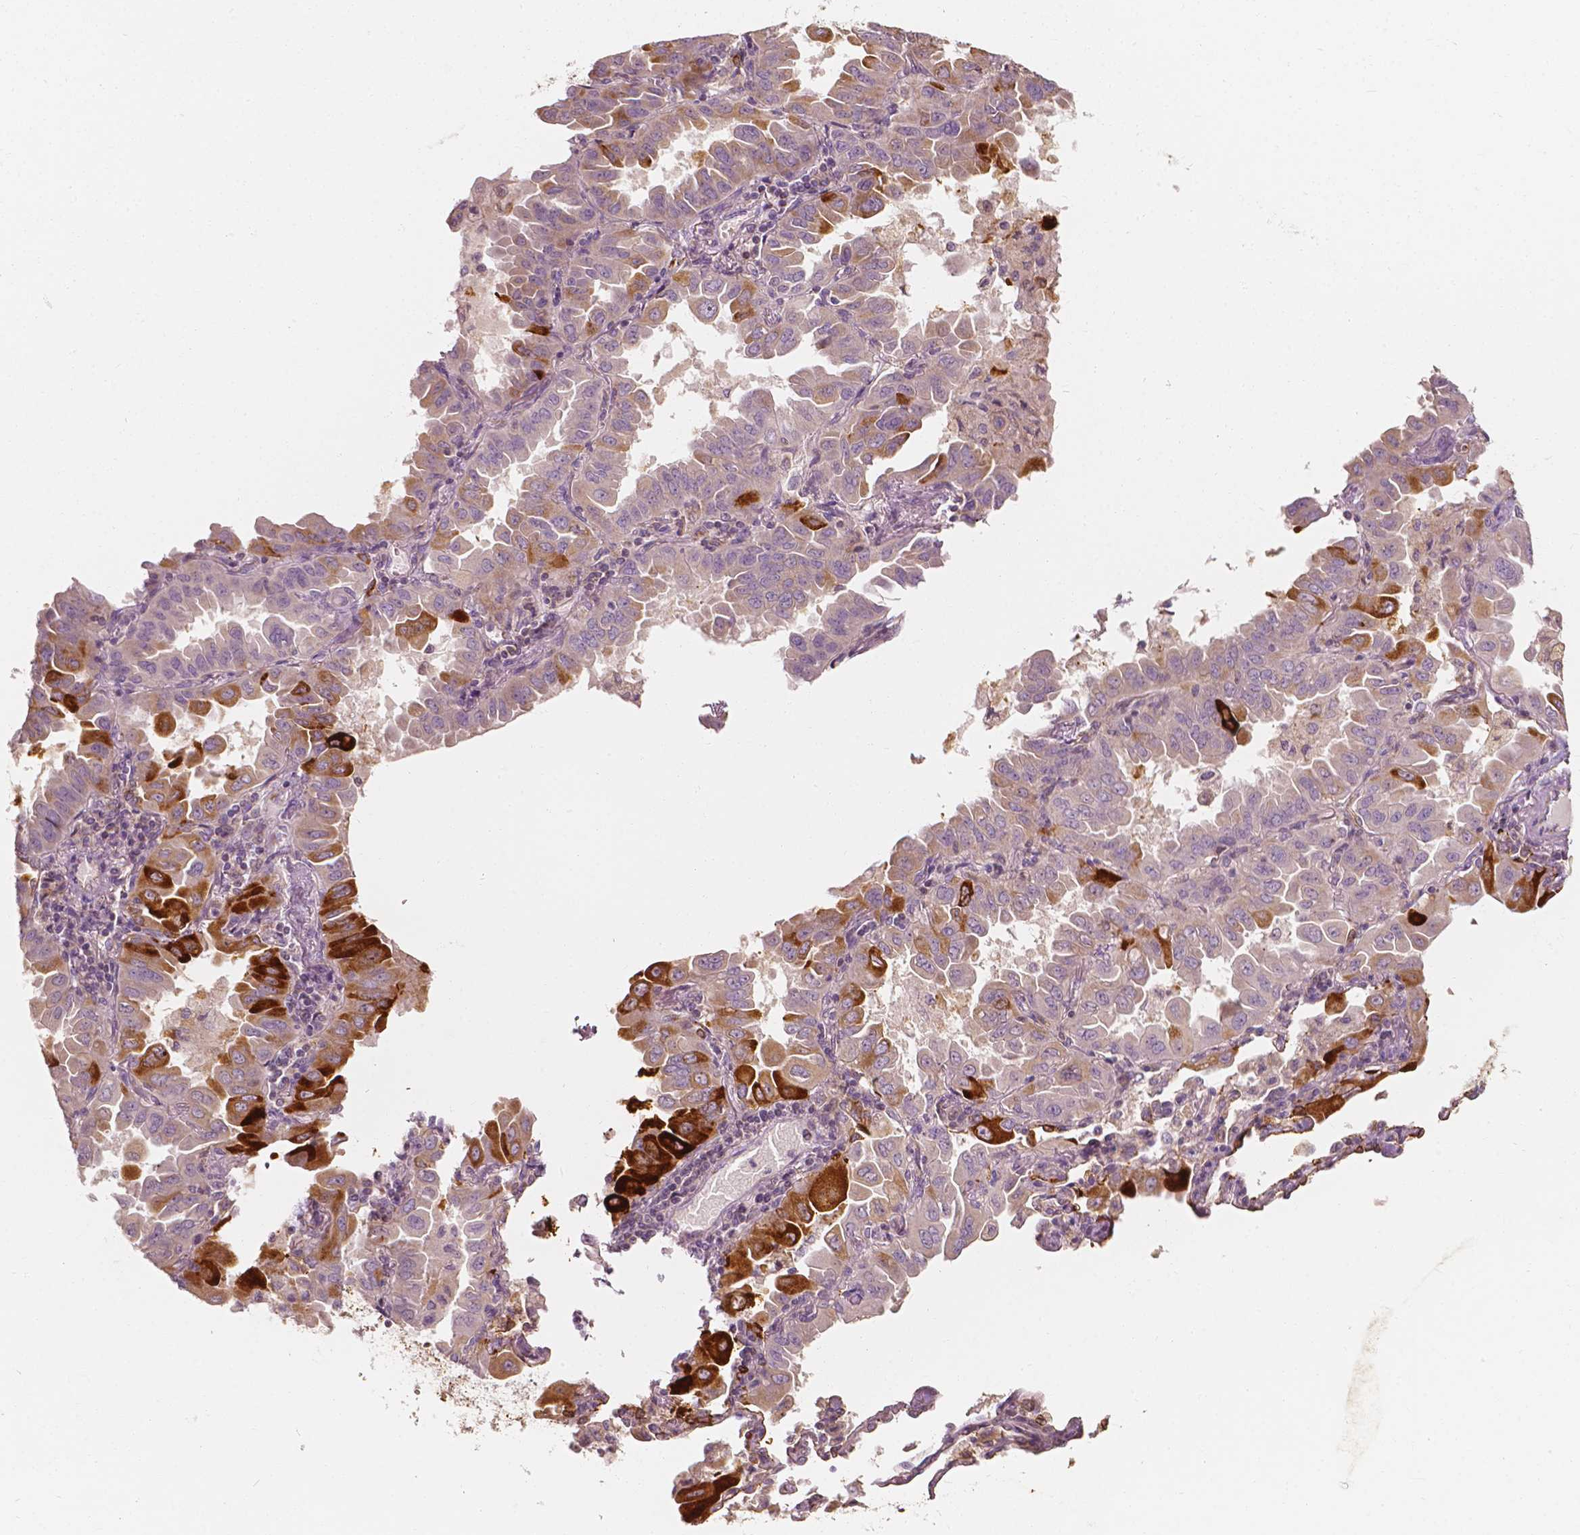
{"staining": {"intensity": "strong", "quantity": "<25%", "location": "cytoplasmic/membranous"}, "tissue": "lung cancer", "cell_type": "Tumor cells", "image_type": "cancer", "snomed": [{"axis": "morphology", "description": "Adenocarcinoma, NOS"}, {"axis": "topography", "description": "Lung"}], "caption": "Lung cancer (adenocarcinoma) stained with a brown dye exhibits strong cytoplasmic/membranous positive positivity in approximately <25% of tumor cells.", "gene": "SHPK", "patient": {"sex": "male", "age": 64}}